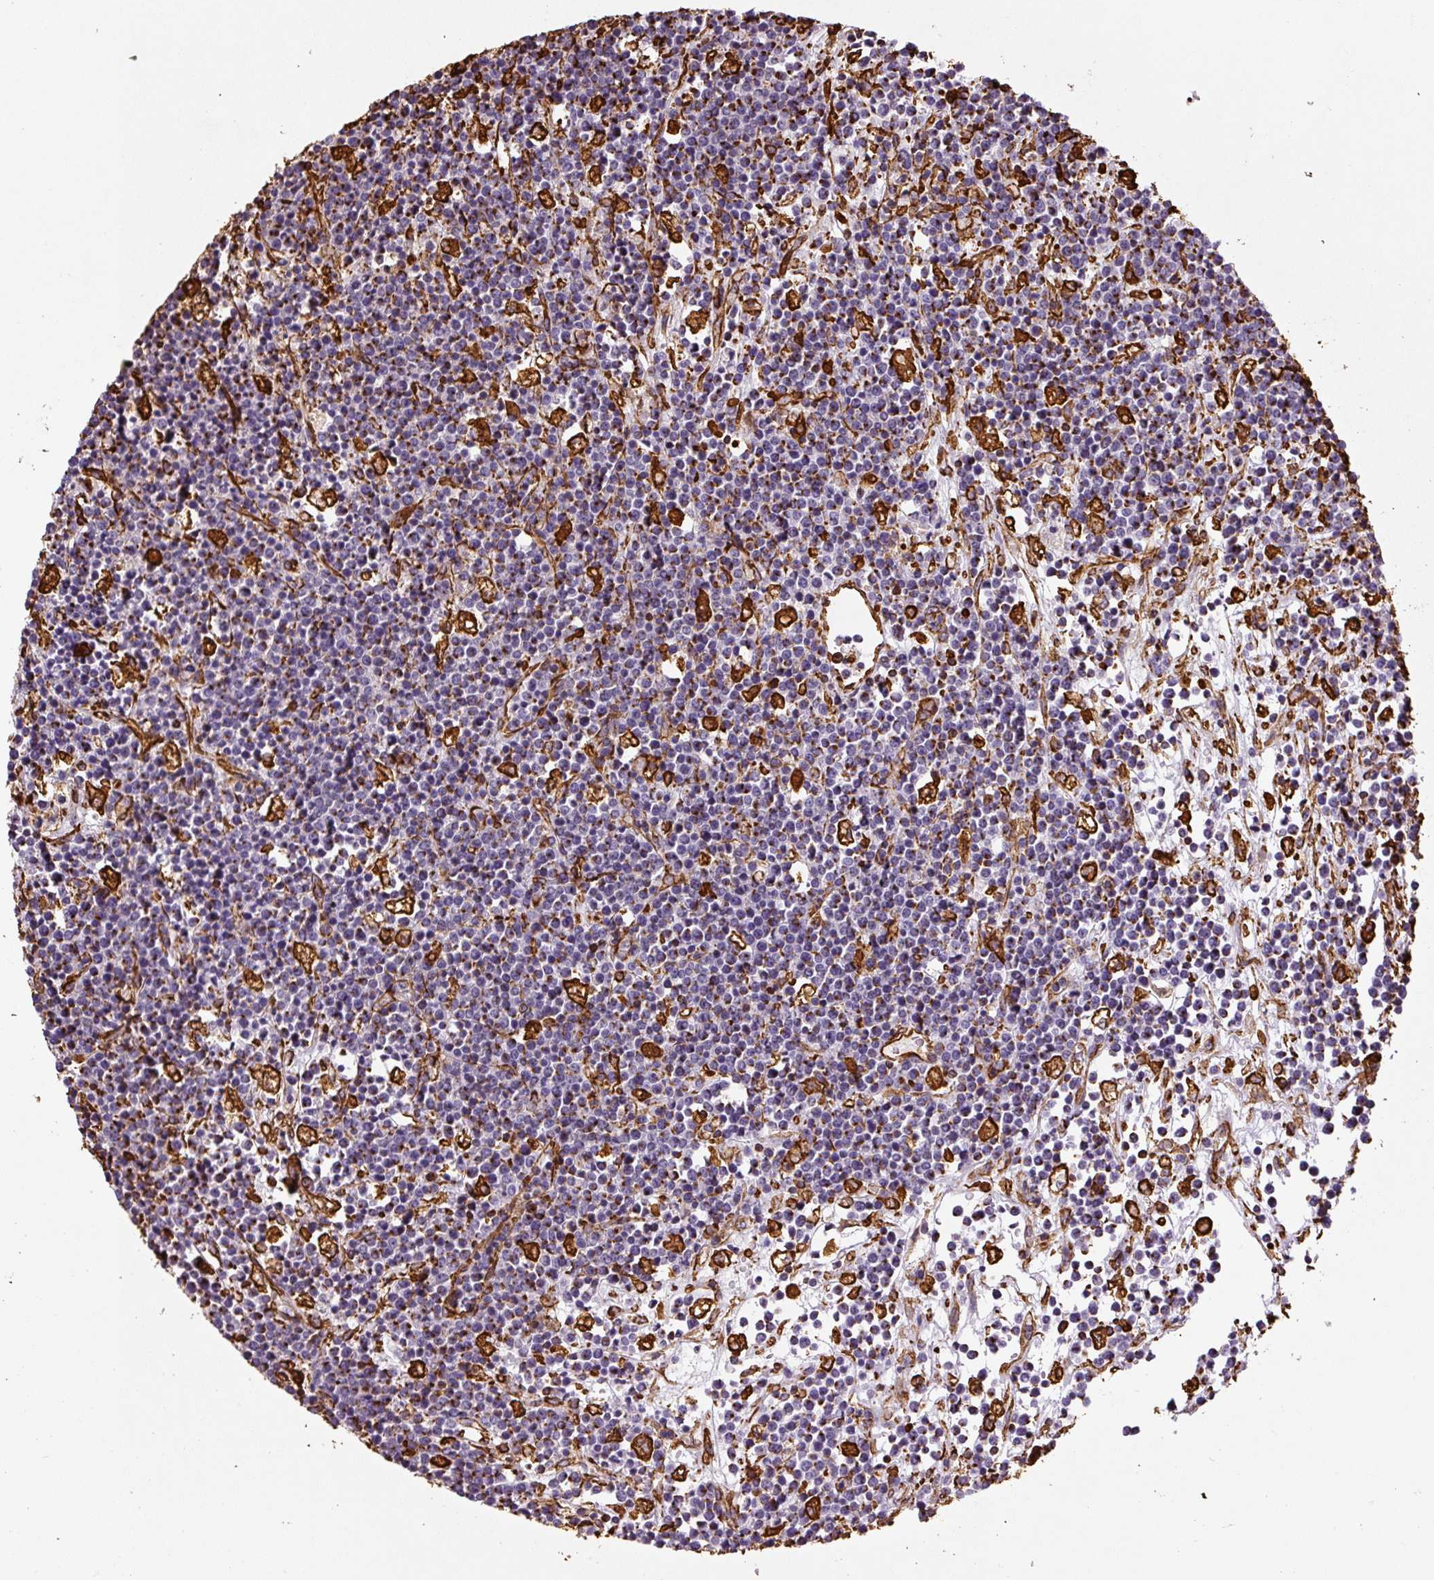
{"staining": {"intensity": "moderate", "quantity": "<25%", "location": "cytoplasmic/membranous"}, "tissue": "lymphoma", "cell_type": "Tumor cells", "image_type": "cancer", "snomed": [{"axis": "morphology", "description": "Malignant lymphoma, non-Hodgkin's type, High grade"}, {"axis": "topography", "description": "Ovary"}], "caption": "Immunohistochemical staining of malignant lymphoma, non-Hodgkin's type (high-grade) reveals low levels of moderate cytoplasmic/membranous expression in about <25% of tumor cells.", "gene": "VIM", "patient": {"sex": "female", "age": 56}}